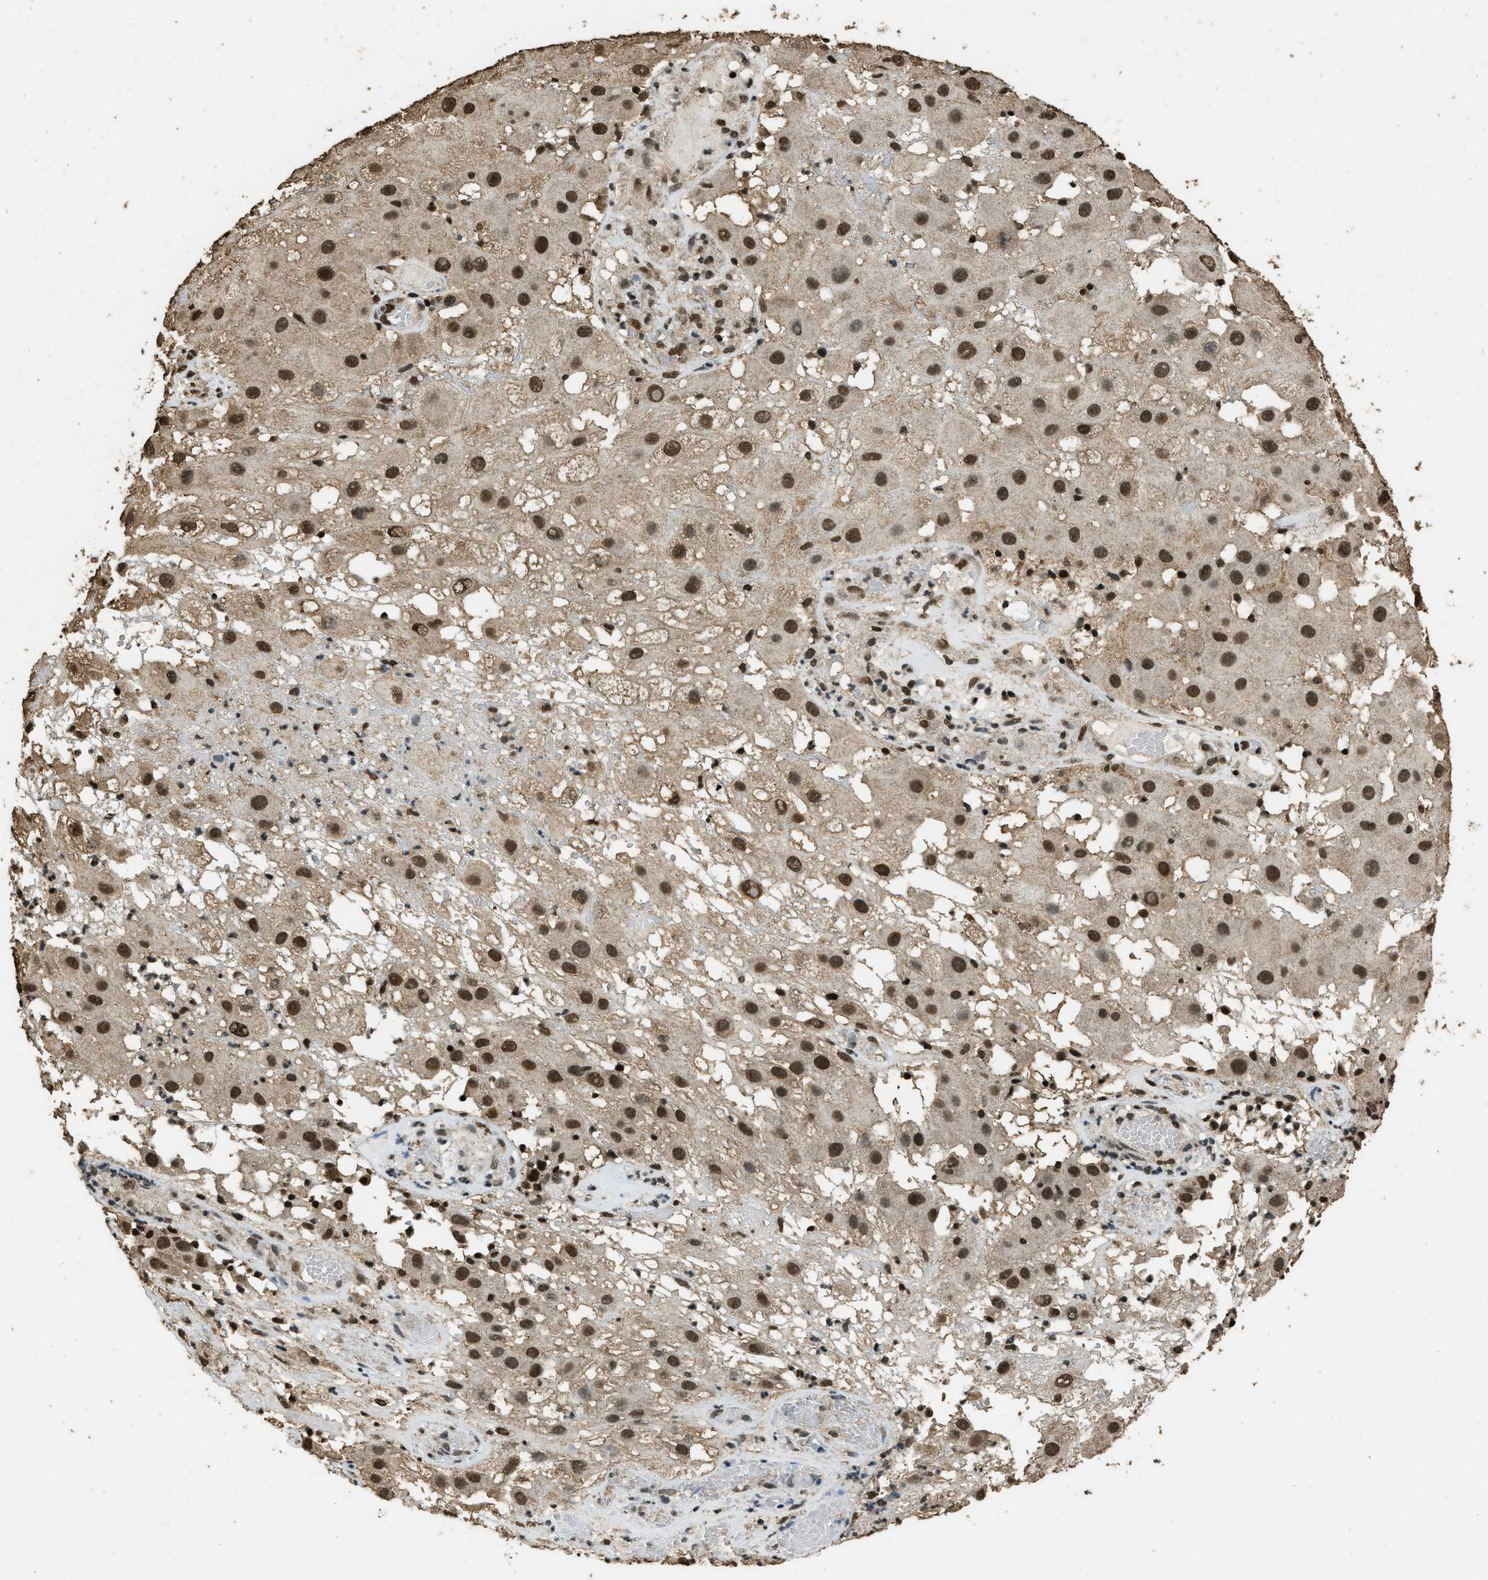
{"staining": {"intensity": "strong", "quantity": ">75%", "location": "nuclear"}, "tissue": "melanoma", "cell_type": "Tumor cells", "image_type": "cancer", "snomed": [{"axis": "morphology", "description": "Malignant melanoma, NOS"}, {"axis": "topography", "description": "Skin"}], "caption": "Malignant melanoma stained with DAB immunohistochemistry reveals high levels of strong nuclear positivity in approximately >75% of tumor cells. The protein of interest is shown in brown color, while the nuclei are stained blue.", "gene": "MYB", "patient": {"sex": "female", "age": 81}}